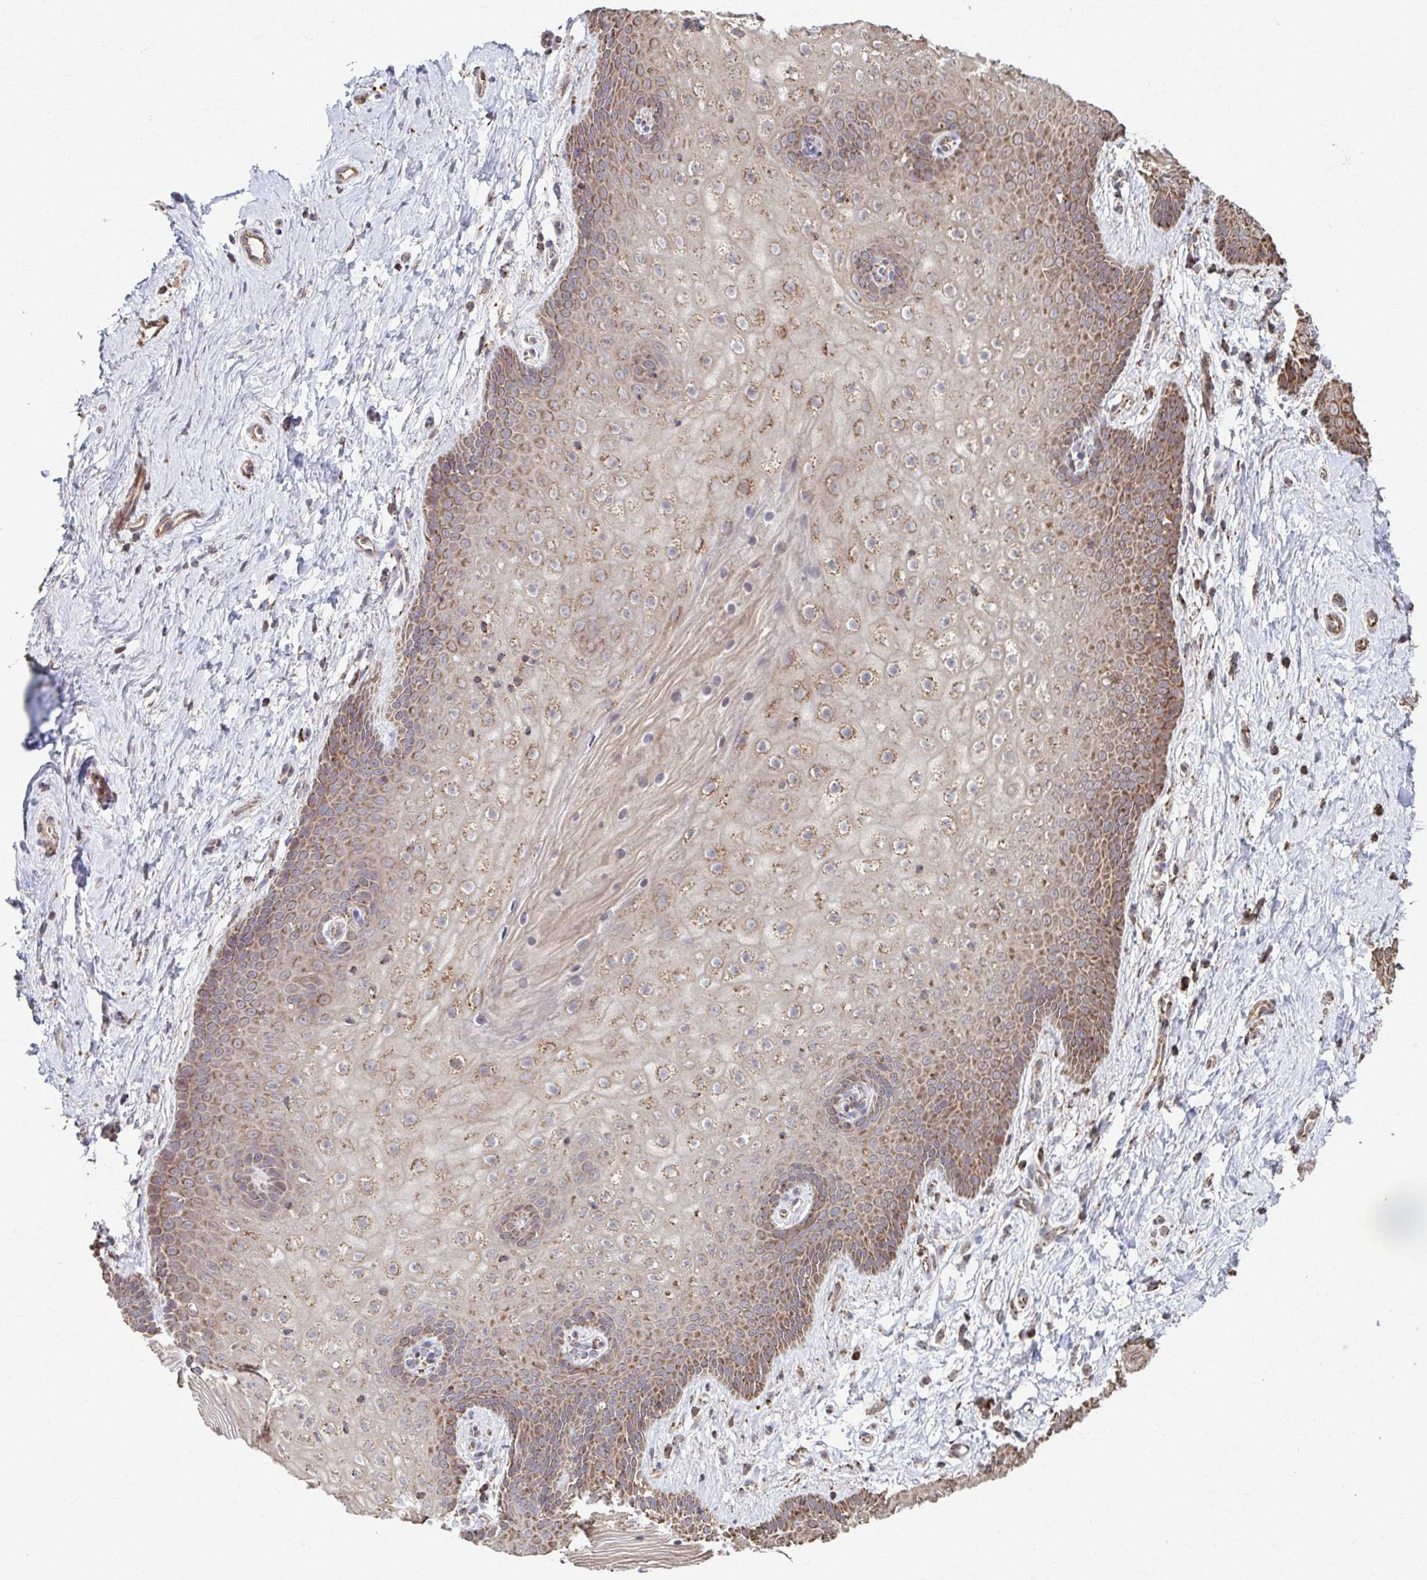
{"staining": {"intensity": "moderate", "quantity": "25%-75%", "location": "cytoplasmic/membranous"}, "tissue": "vagina", "cell_type": "Squamous epithelial cells", "image_type": "normal", "snomed": [{"axis": "morphology", "description": "Normal tissue, NOS"}, {"axis": "topography", "description": "Vagina"}], "caption": "Immunohistochemistry (IHC) staining of unremarkable vagina, which exhibits medium levels of moderate cytoplasmic/membranous staining in about 25%-75% of squamous epithelial cells indicating moderate cytoplasmic/membranous protein expression. The staining was performed using DAB (3,3'-diaminobenzidine) (brown) for protein detection and nuclei were counterstained in hematoxylin (blue).", "gene": "KLHL34", "patient": {"sex": "female", "age": 38}}